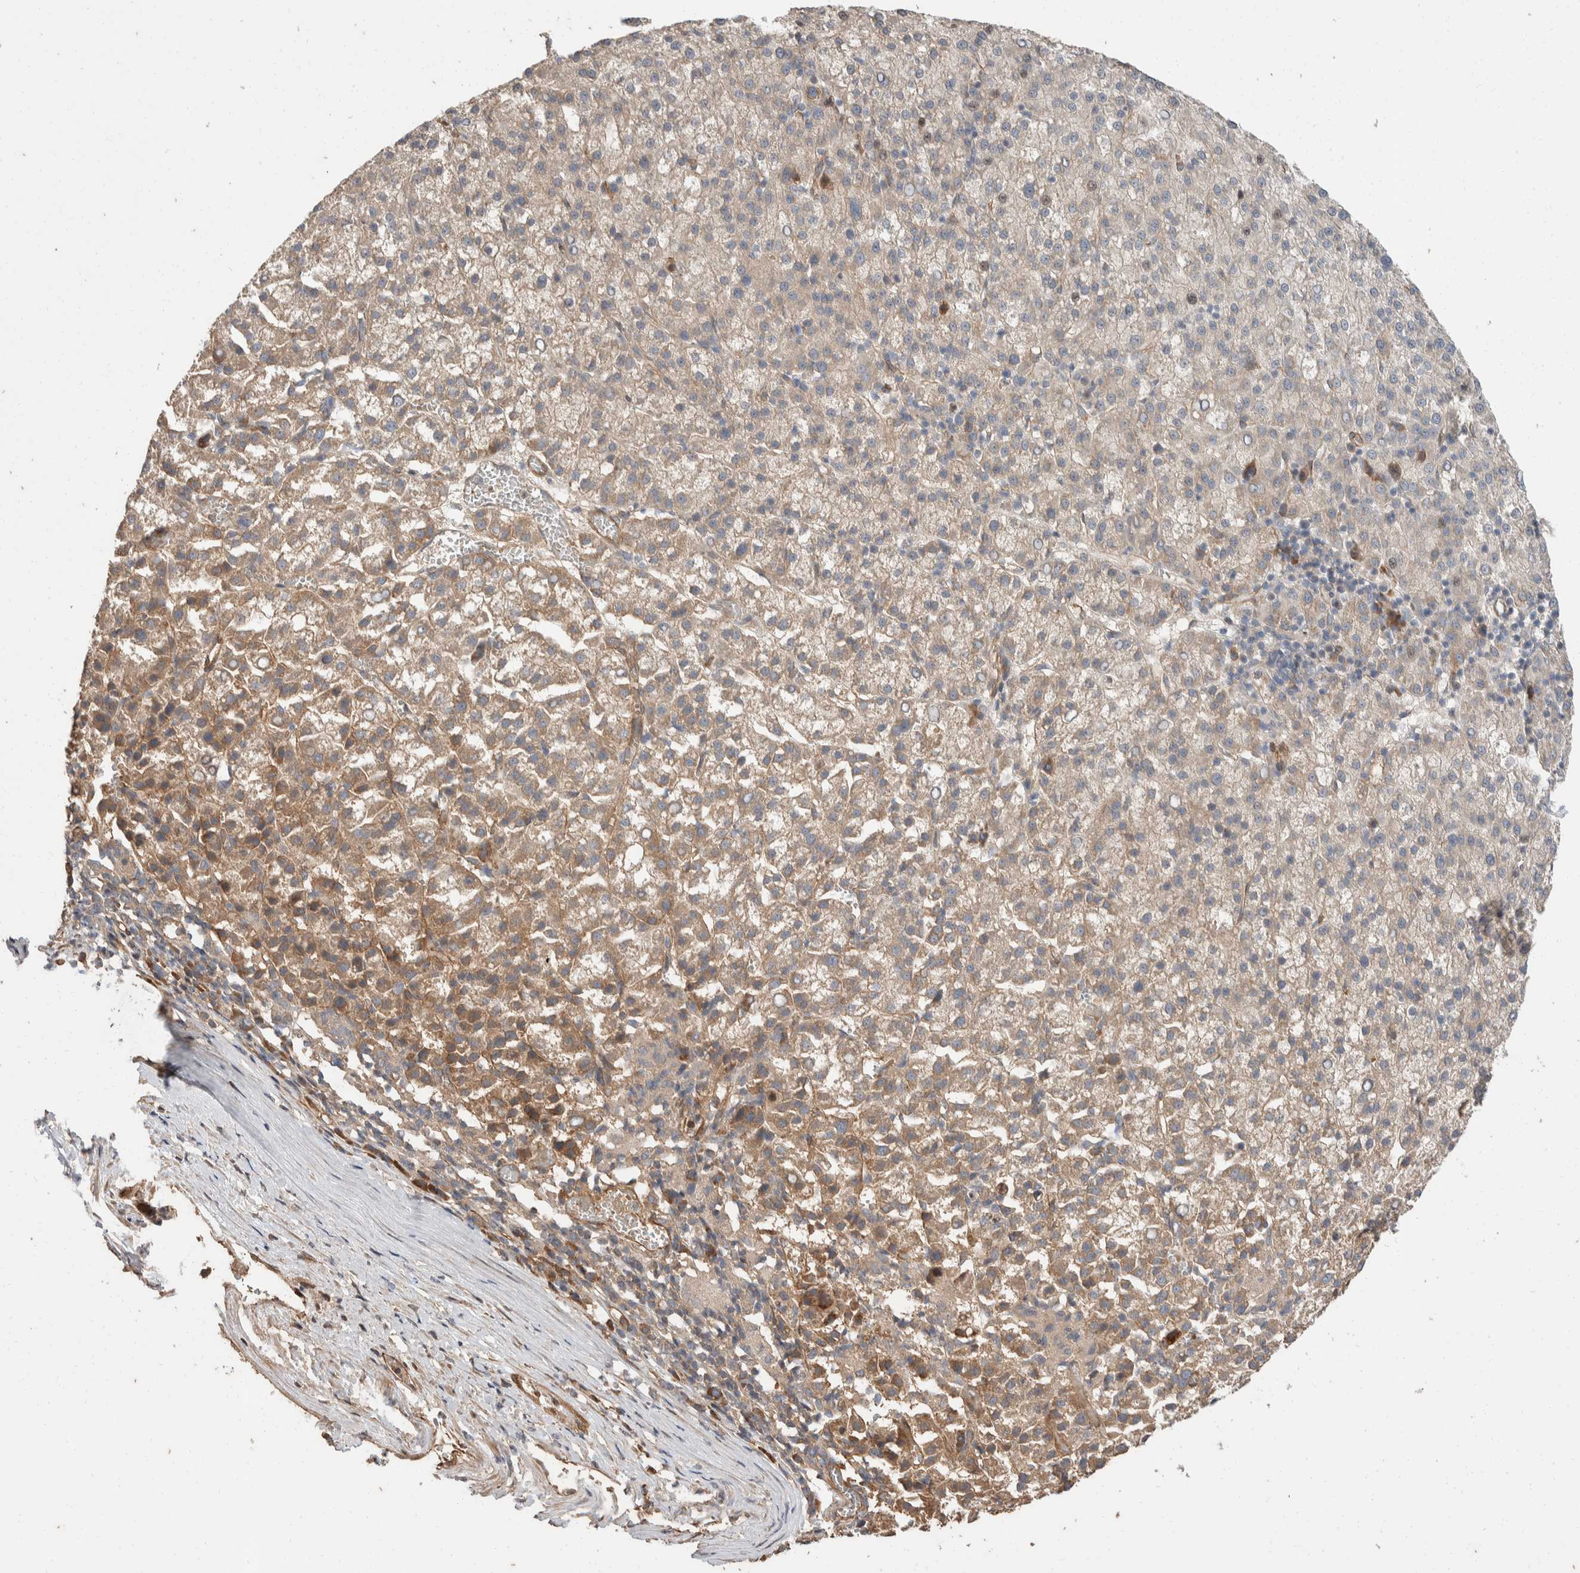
{"staining": {"intensity": "moderate", "quantity": "25%-75%", "location": "cytoplasmic/membranous"}, "tissue": "liver cancer", "cell_type": "Tumor cells", "image_type": "cancer", "snomed": [{"axis": "morphology", "description": "Carcinoma, Hepatocellular, NOS"}, {"axis": "topography", "description": "Liver"}], "caption": "Moderate cytoplasmic/membranous positivity for a protein is present in approximately 25%-75% of tumor cells of hepatocellular carcinoma (liver) using immunohistochemistry.", "gene": "ERC1", "patient": {"sex": "female", "age": 58}}